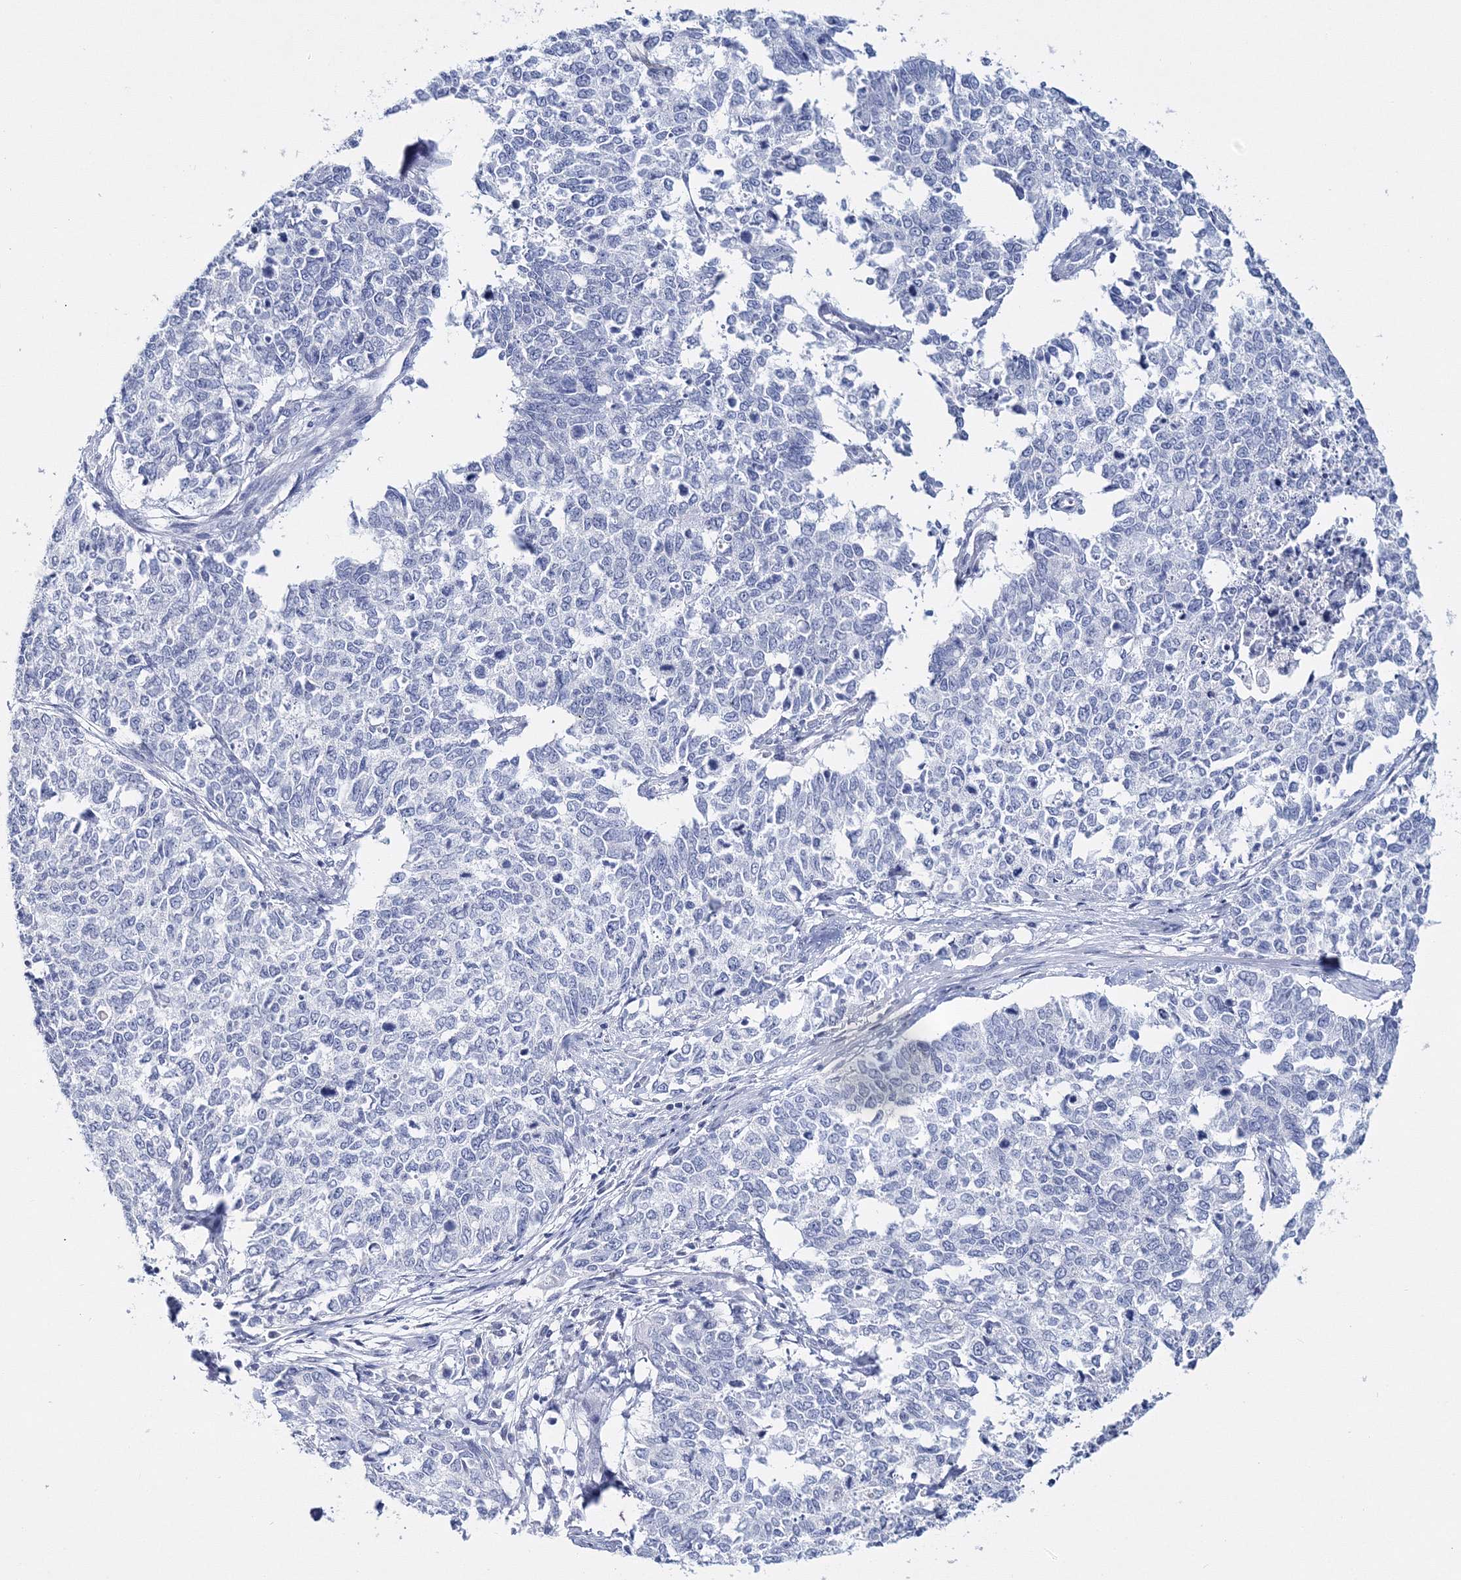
{"staining": {"intensity": "negative", "quantity": "none", "location": "none"}, "tissue": "cervical cancer", "cell_type": "Tumor cells", "image_type": "cancer", "snomed": [{"axis": "morphology", "description": "Squamous cell carcinoma, NOS"}, {"axis": "topography", "description": "Cervix"}], "caption": "Cervical squamous cell carcinoma stained for a protein using immunohistochemistry (IHC) displays no expression tumor cells.", "gene": "MYOZ2", "patient": {"sex": "female", "age": 63}}